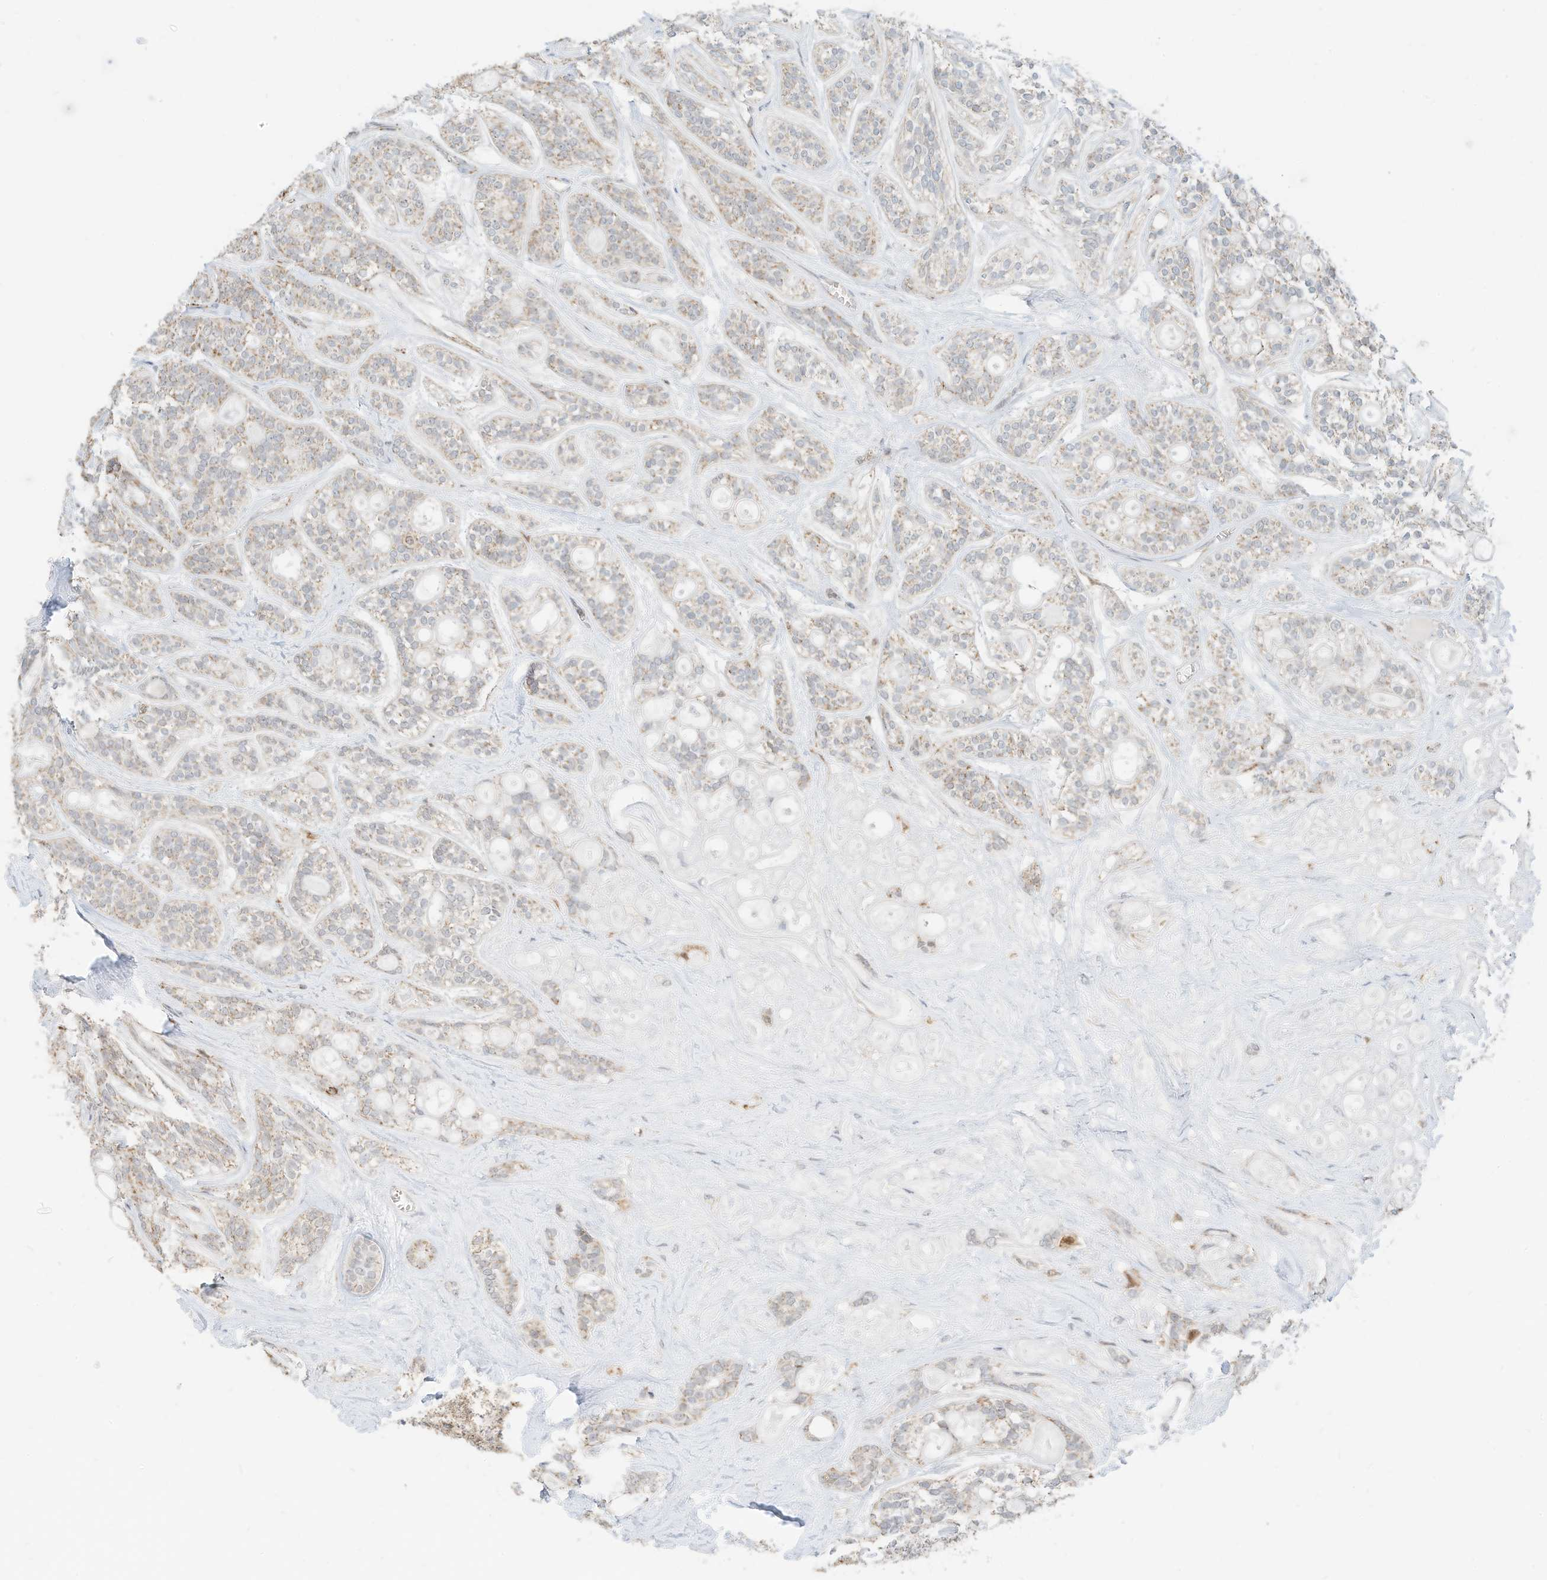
{"staining": {"intensity": "weak", "quantity": ">75%", "location": "cytoplasmic/membranous"}, "tissue": "head and neck cancer", "cell_type": "Tumor cells", "image_type": "cancer", "snomed": [{"axis": "morphology", "description": "Adenocarcinoma, NOS"}, {"axis": "topography", "description": "Head-Neck"}], "caption": "Immunohistochemical staining of head and neck cancer shows weak cytoplasmic/membranous protein positivity in about >75% of tumor cells.", "gene": "MTUS2", "patient": {"sex": "male", "age": 66}}